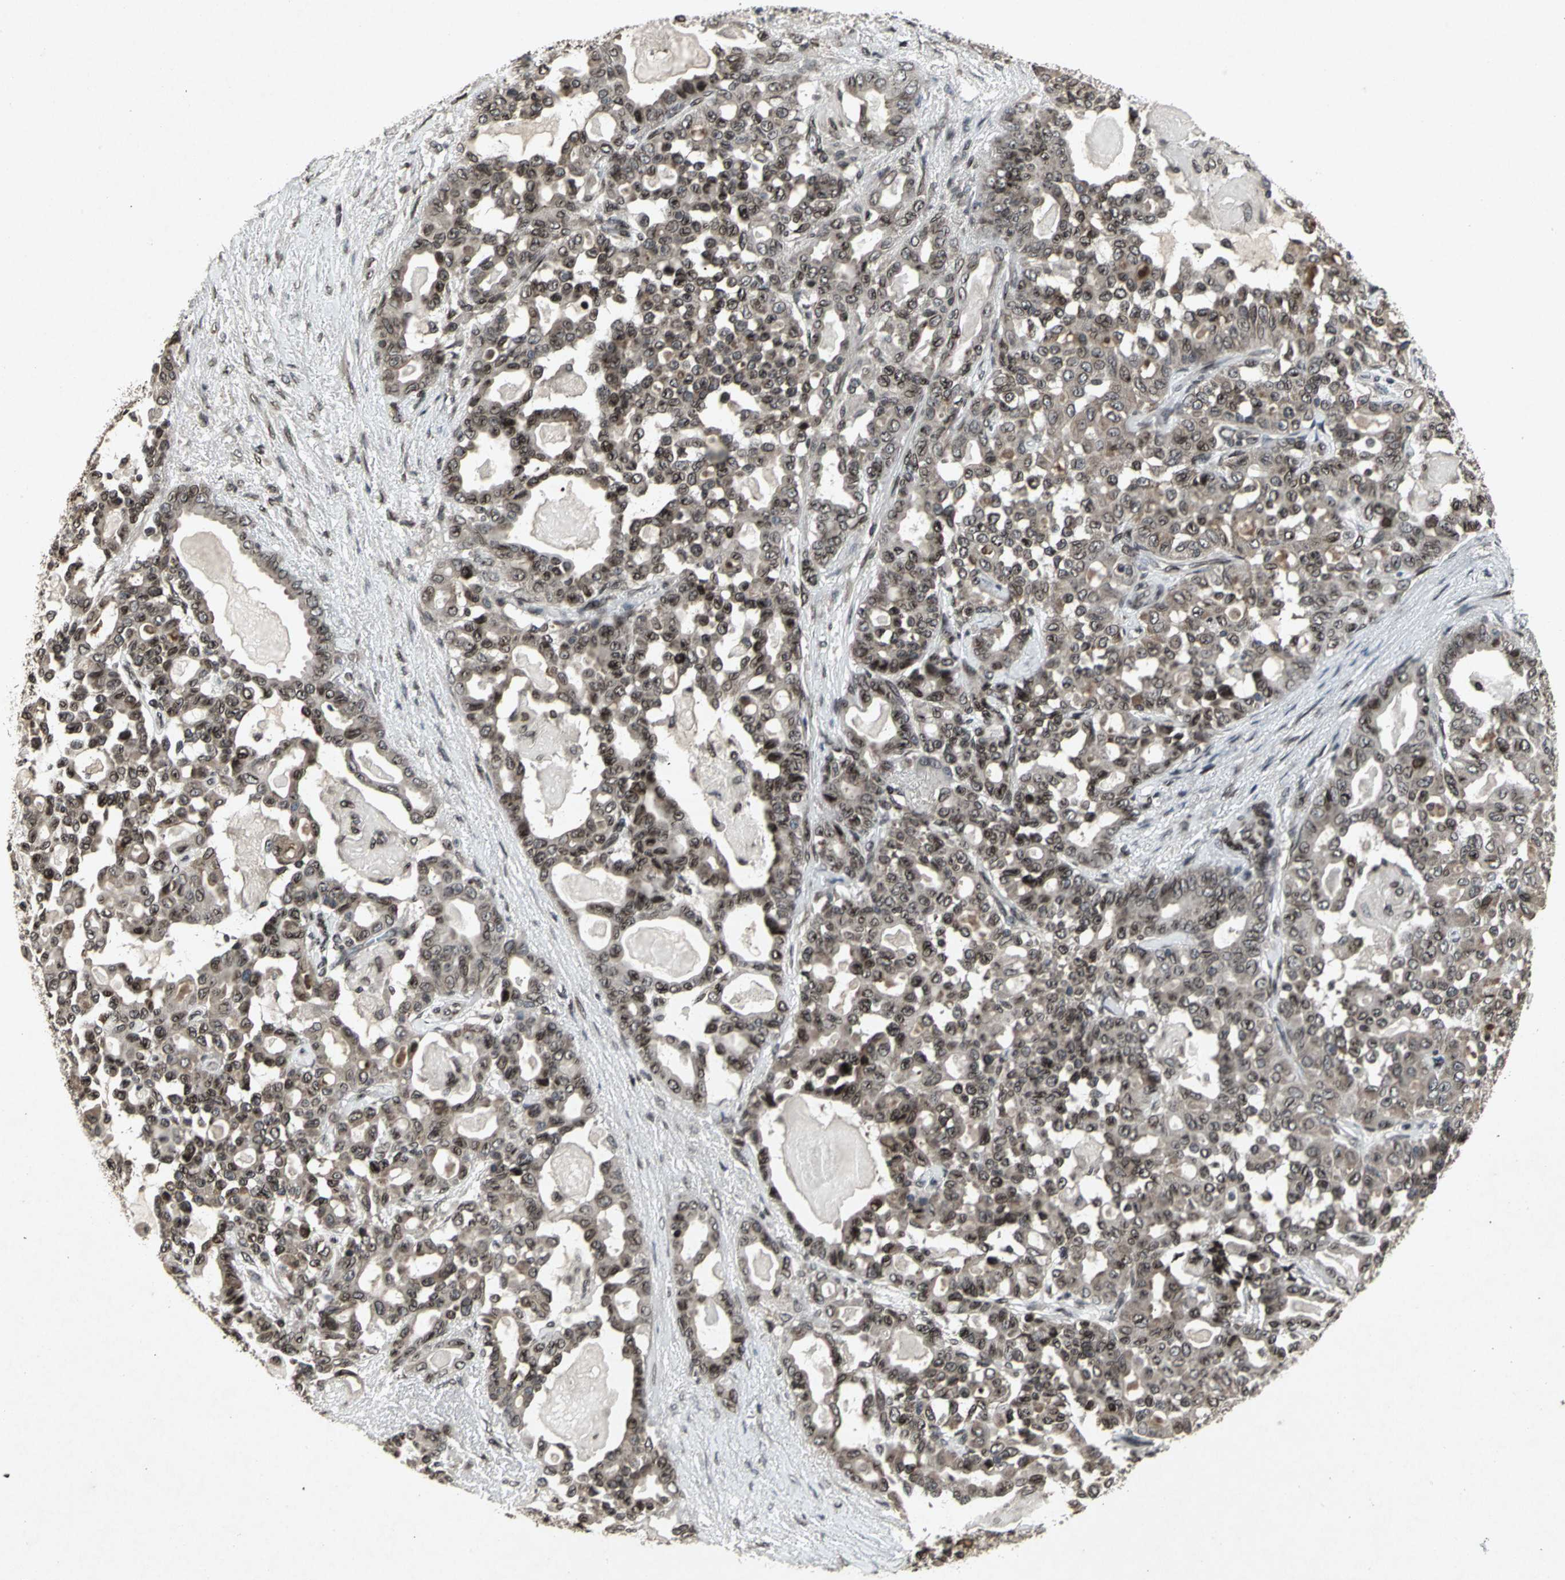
{"staining": {"intensity": "strong", "quantity": ">75%", "location": "cytoplasmic/membranous,nuclear"}, "tissue": "pancreatic cancer", "cell_type": "Tumor cells", "image_type": "cancer", "snomed": [{"axis": "morphology", "description": "Adenocarcinoma, NOS"}, {"axis": "topography", "description": "Pancreas"}], "caption": "High-magnification brightfield microscopy of adenocarcinoma (pancreatic) stained with DAB (brown) and counterstained with hematoxylin (blue). tumor cells exhibit strong cytoplasmic/membranous and nuclear staining is identified in approximately>75% of cells. (DAB IHC, brown staining for protein, blue staining for nuclei).", "gene": "SH2B3", "patient": {"sex": "male", "age": 63}}